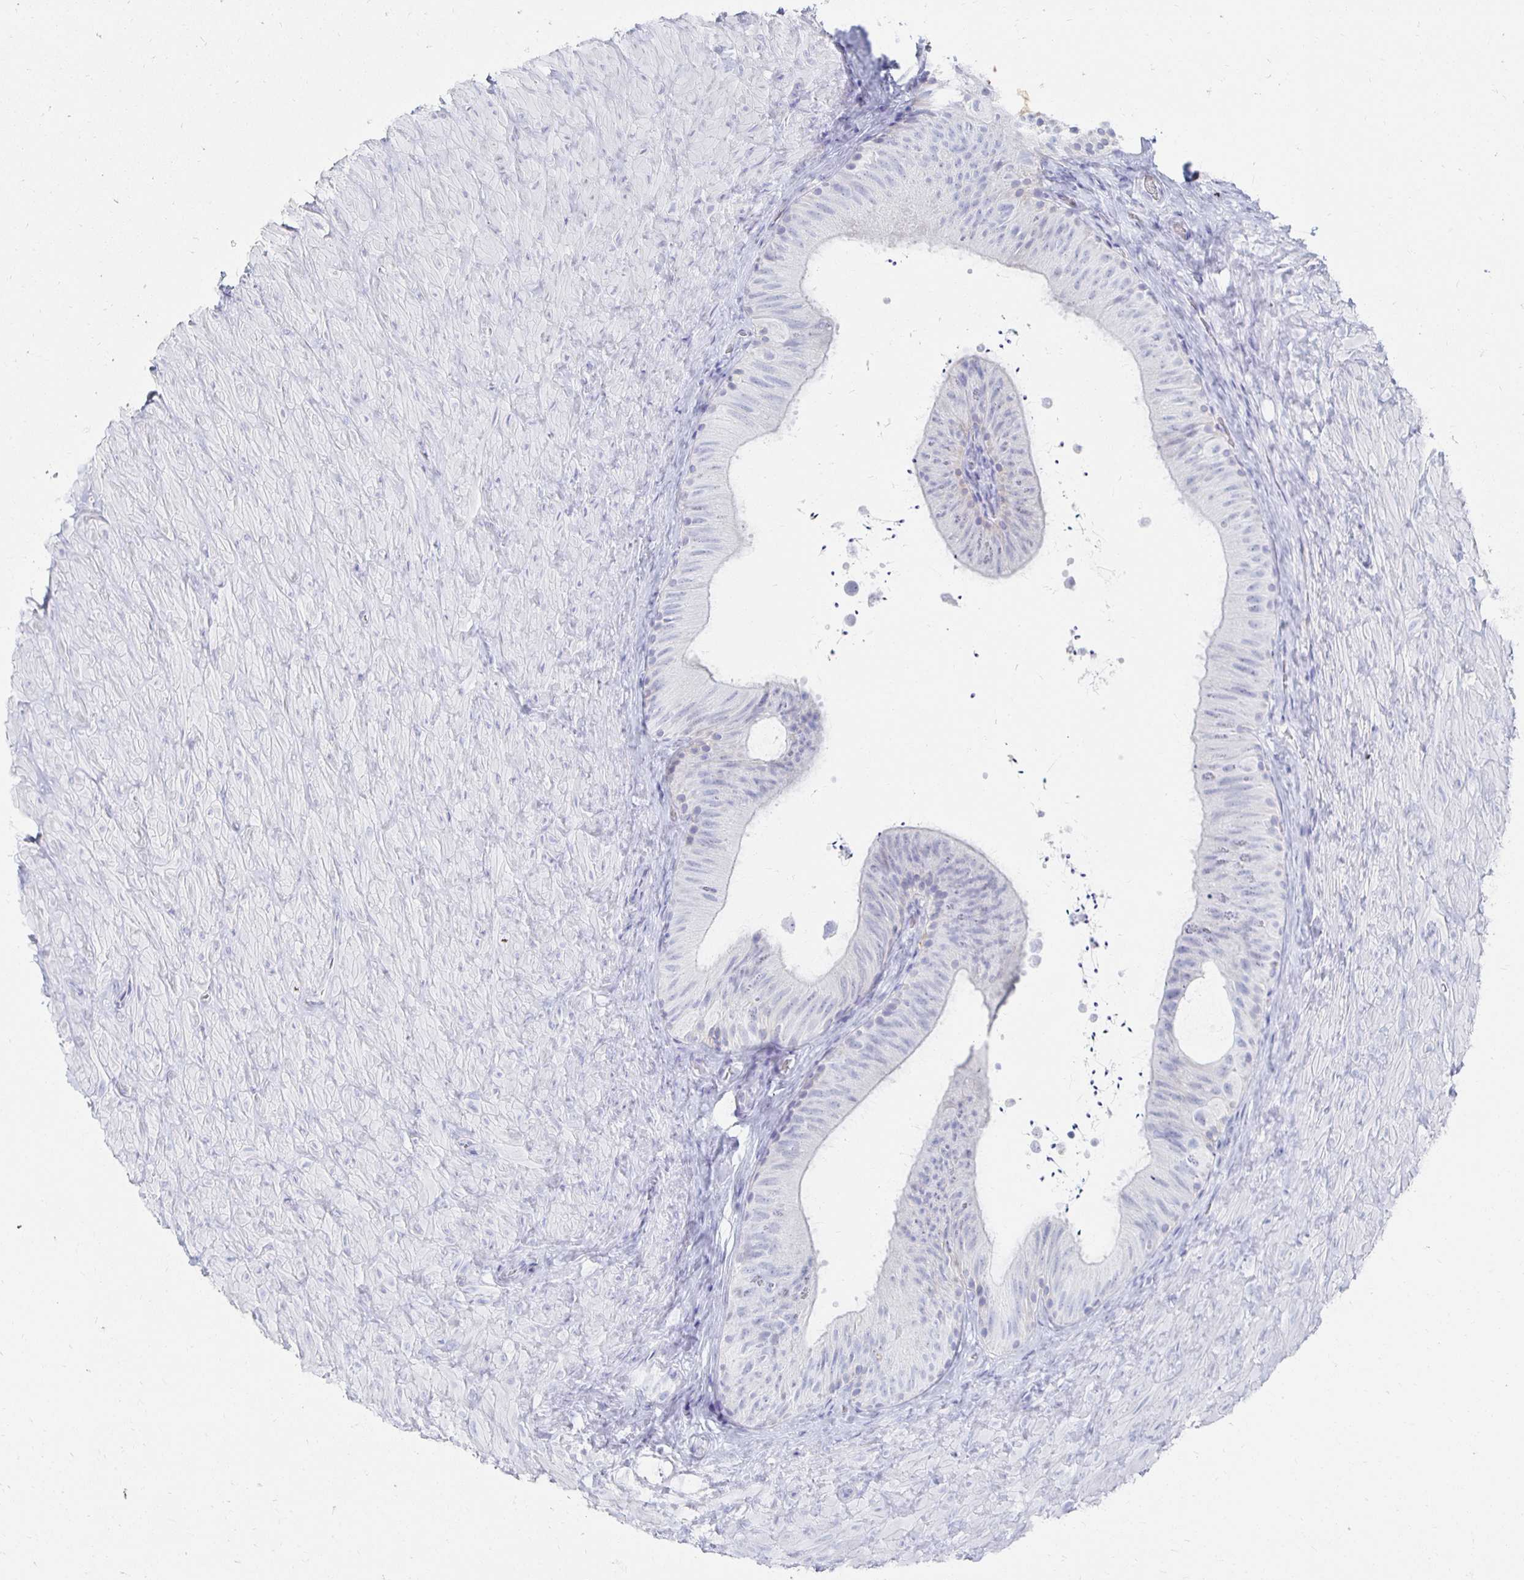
{"staining": {"intensity": "negative", "quantity": "none", "location": "none"}, "tissue": "epididymis", "cell_type": "Glandular cells", "image_type": "normal", "snomed": [{"axis": "morphology", "description": "Normal tissue, NOS"}, {"axis": "topography", "description": "Epididymis, spermatic cord, NOS"}, {"axis": "topography", "description": "Epididymis"}], "caption": "Protein analysis of benign epididymis shows no significant expression in glandular cells. (Immunohistochemistry (ihc), brightfield microscopy, high magnification).", "gene": "PRDM7", "patient": {"sex": "male", "age": 31}}